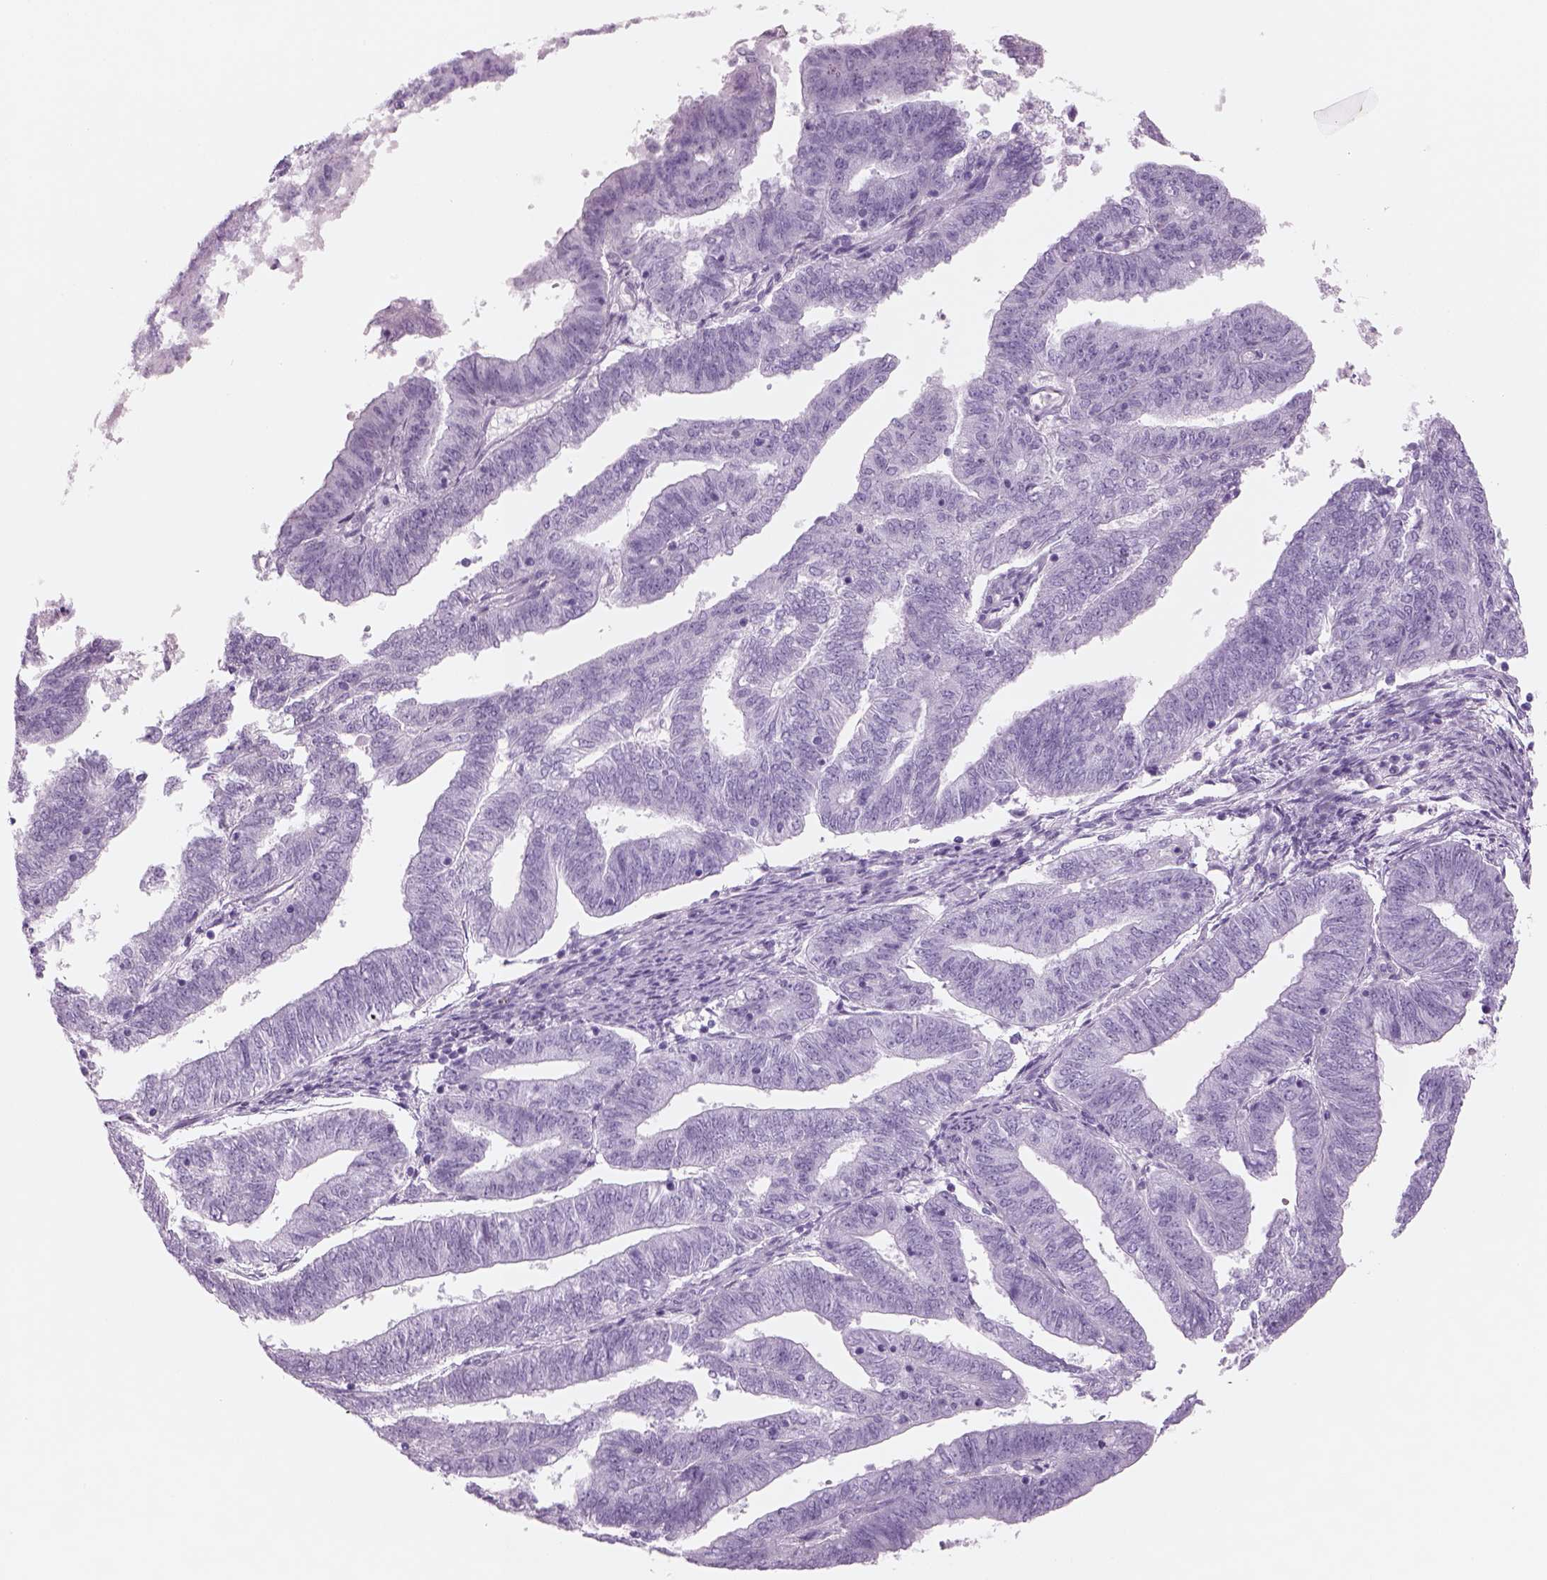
{"staining": {"intensity": "negative", "quantity": "none", "location": "none"}, "tissue": "endometrial cancer", "cell_type": "Tumor cells", "image_type": "cancer", "snomed": [{"axis": "morphology", "description": "Adenocarcinoma, NOS"}, {"axis": "topography", "description": "Endometrium"}], "caption": "The immunohistochemistry (IHC) photomicrograph has no significant staining in tumor cells of endometrial adenocarcinoma tissue. (DAB immunohistochemistry (IHC) visualized using brightfield microscopy, high magnification).", "gene": "RHO", "patient": {"sex": "female", "age": 82}}